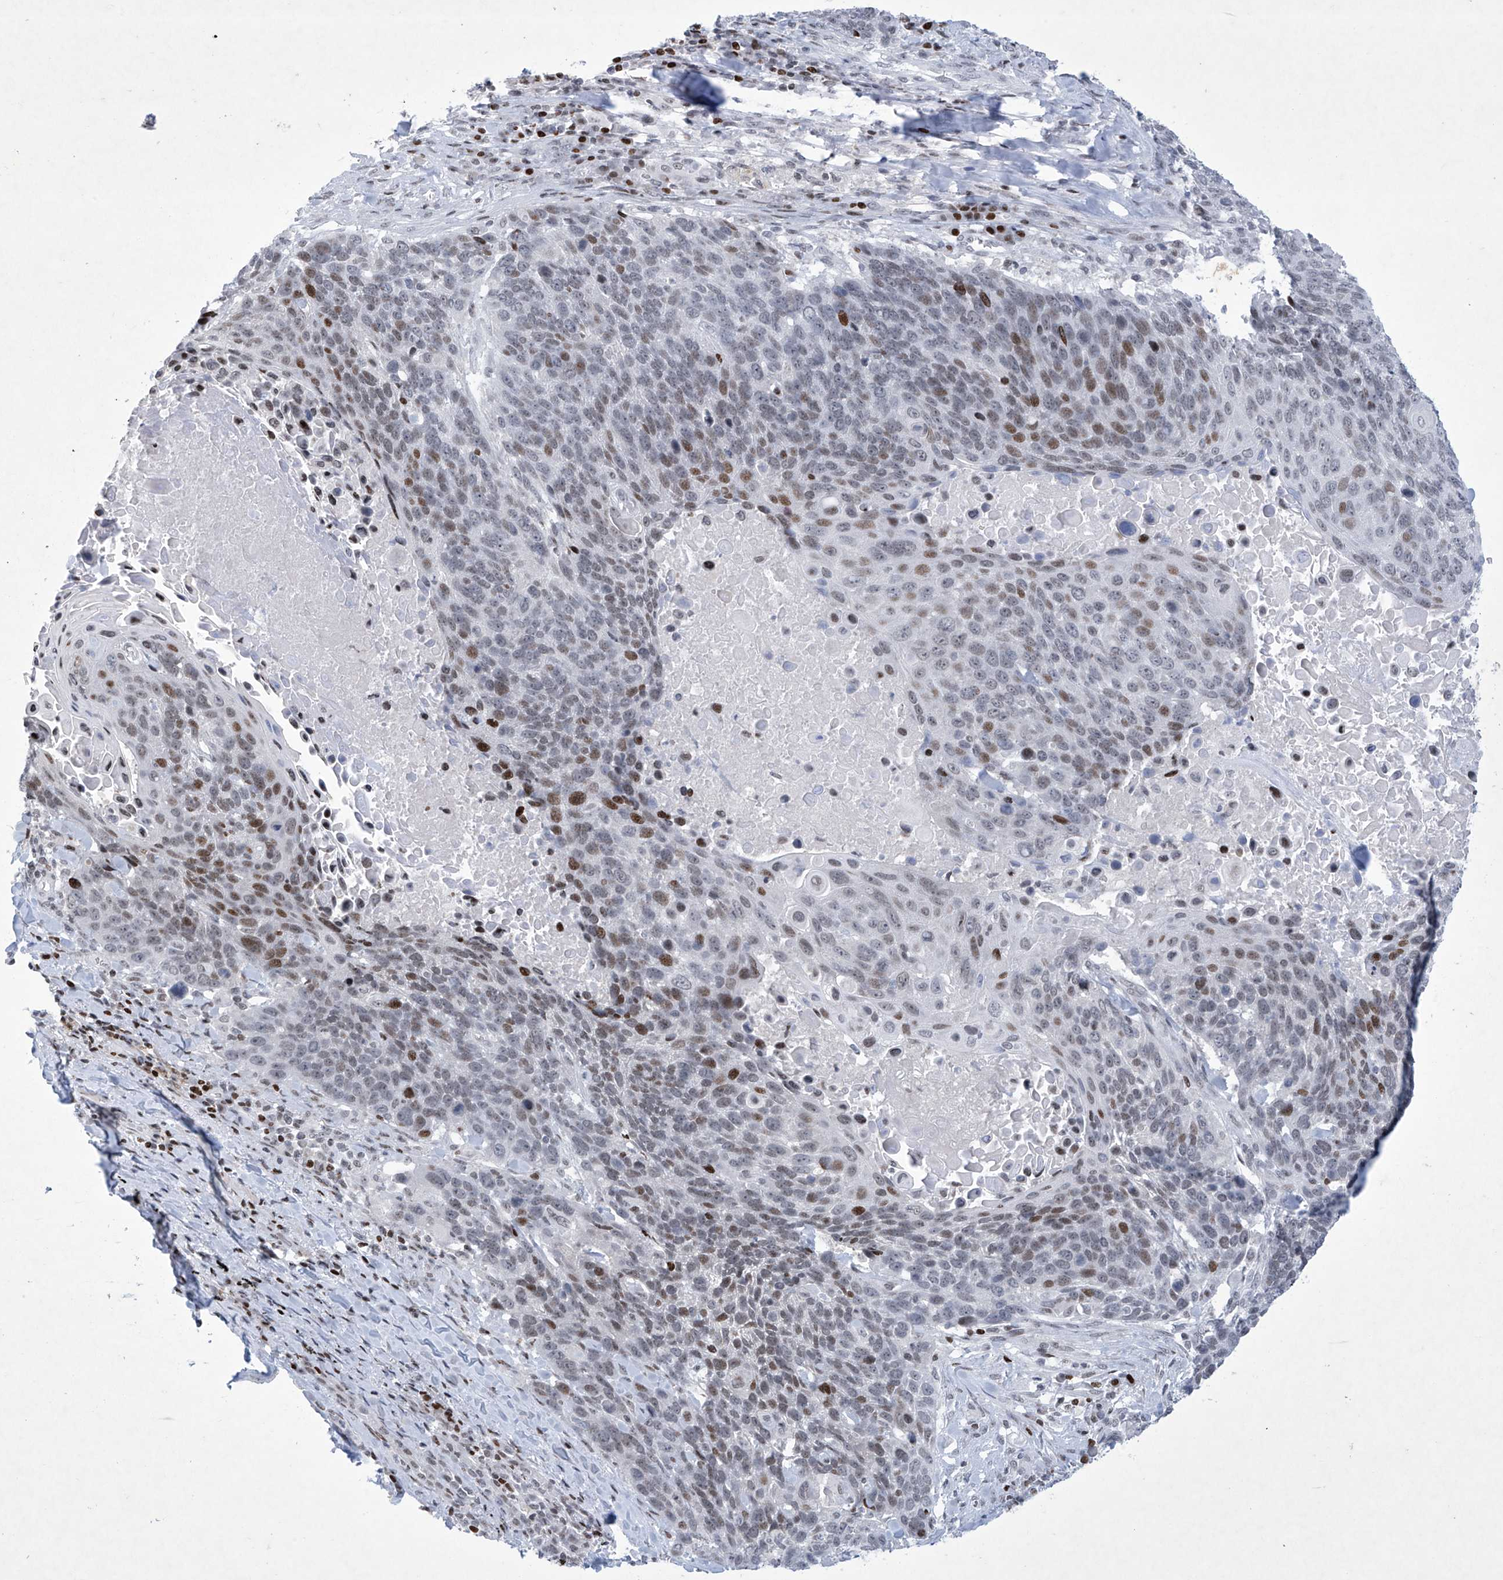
{"staining": {"intensity": "moderate", "quantity": "25%-75%", "location": "nuclear"}, "tissue": "lung cancer", "cell_type": "Tumor cells", "image_type": "cancer", "snomed": [{"axis": "morphology", "description": "Squamous cell carcinoma, NOS"}, {"axis": "topography", "description": "Lung"}], "caption": "High-magnification brightfield microscopy of lung squamous cell carcinoma stained with DAB (3,3'-diaminobenzidine) (brown) and counterstained with hematoxylin (blue). tumor cells exhibit moderate nuclear staining is identified in approximately25%-75% of cells.", "gene": "RFX7", "patient": {"sex": "male", "age": 66}}